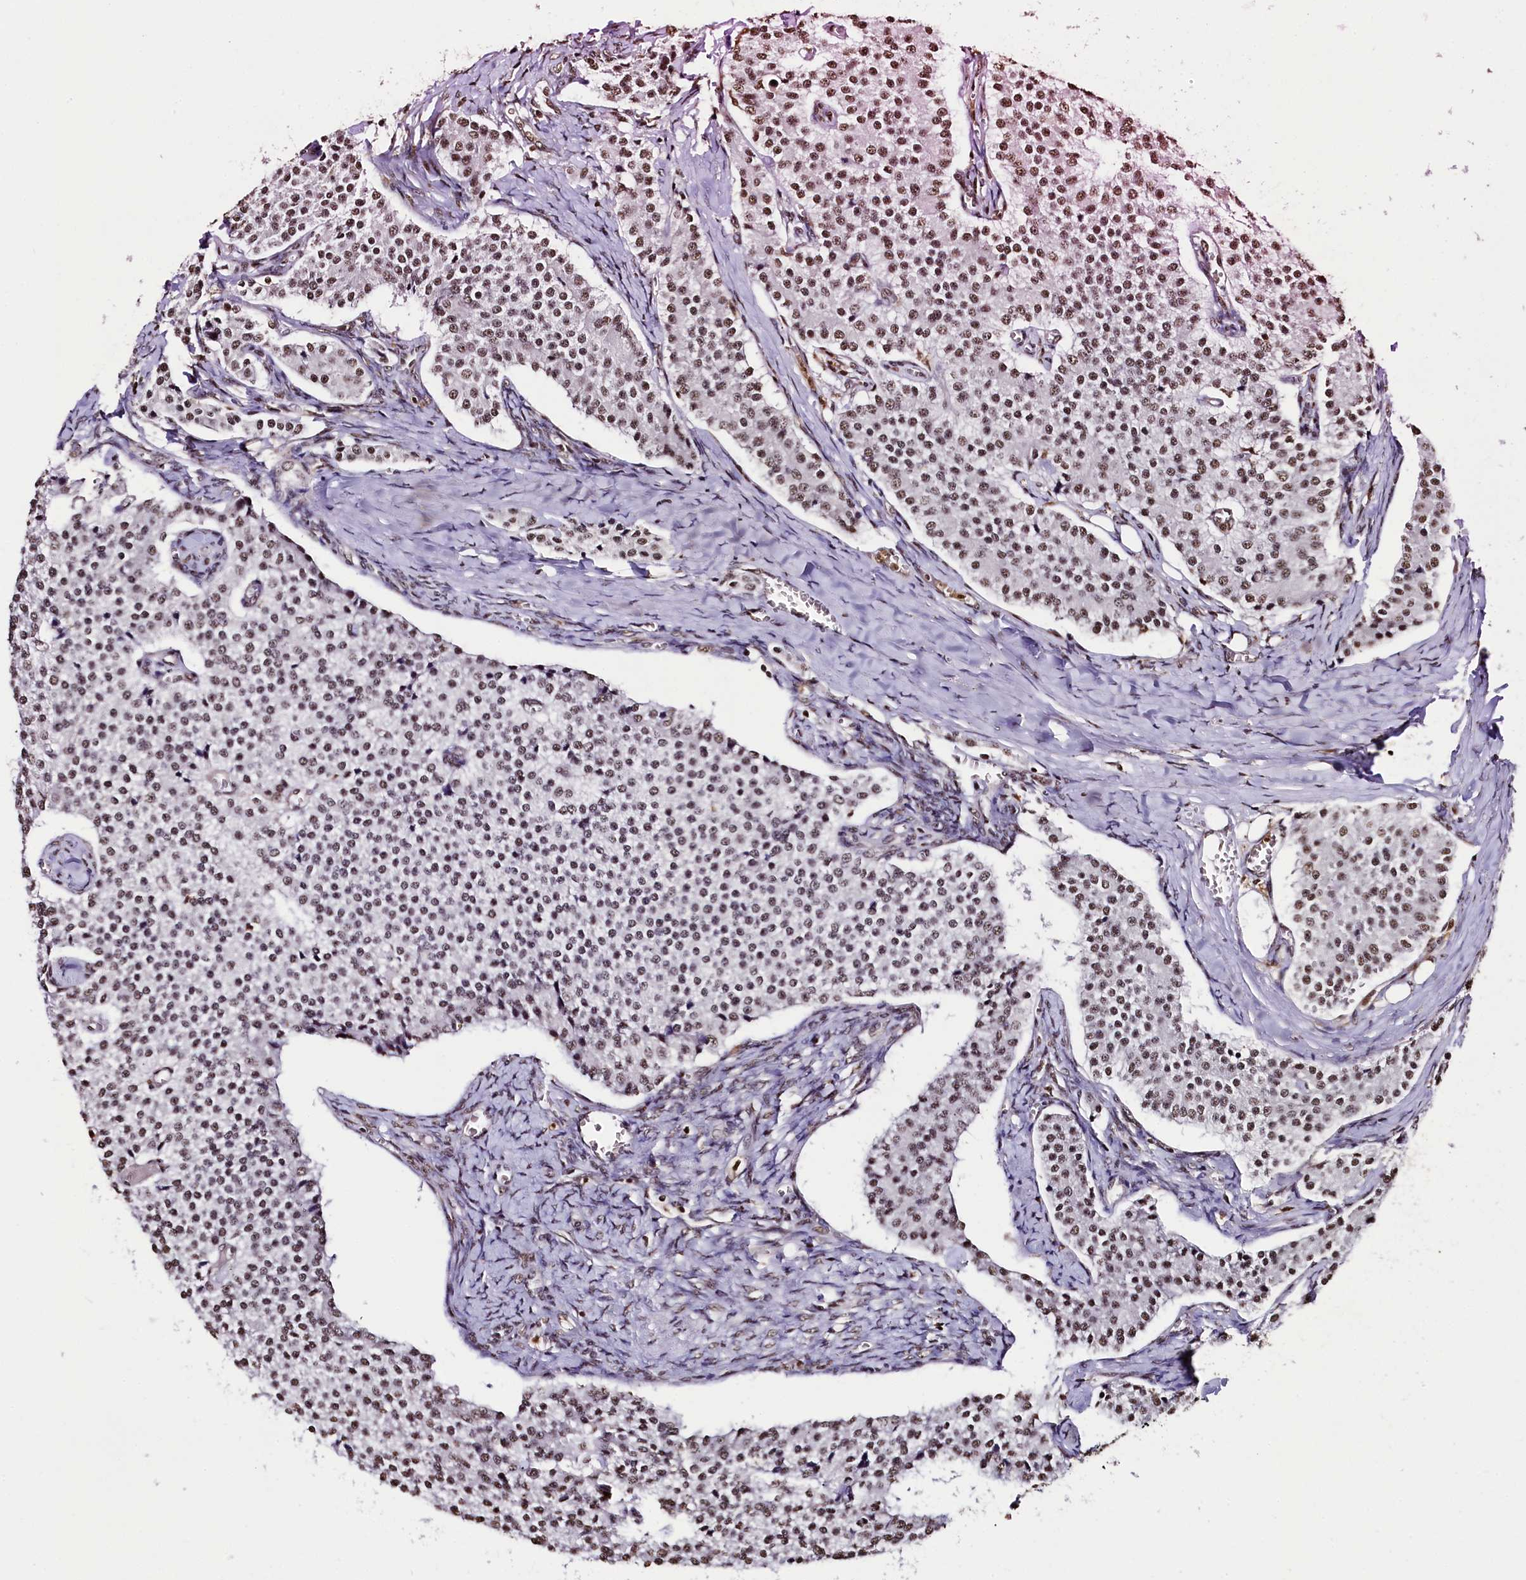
{"staining": {"intensity": "moderate", "quantity": ">75%", "location": "nuclear"}, "tissue": "carcinoid", "cell_type": "Tumor cells", "image_type": "cancer", "snomed": [{"axis": "morphology", "description": "Carcinoid, malignant, NOS"}, {"axis": "topography", "description": "Colon"}], "caption": "High-magnification brightfield microscopy of carcinoid stained with DAB (3,3'-diaminobenzidine) (brown) and counterstained with hematoxylin (blue). tumor cells exhibit moderate nuclear positivity is seen in approximately>75% of cells.", "gene": "SNRPD2", "patient": {"sex": "female", "age": 52}}